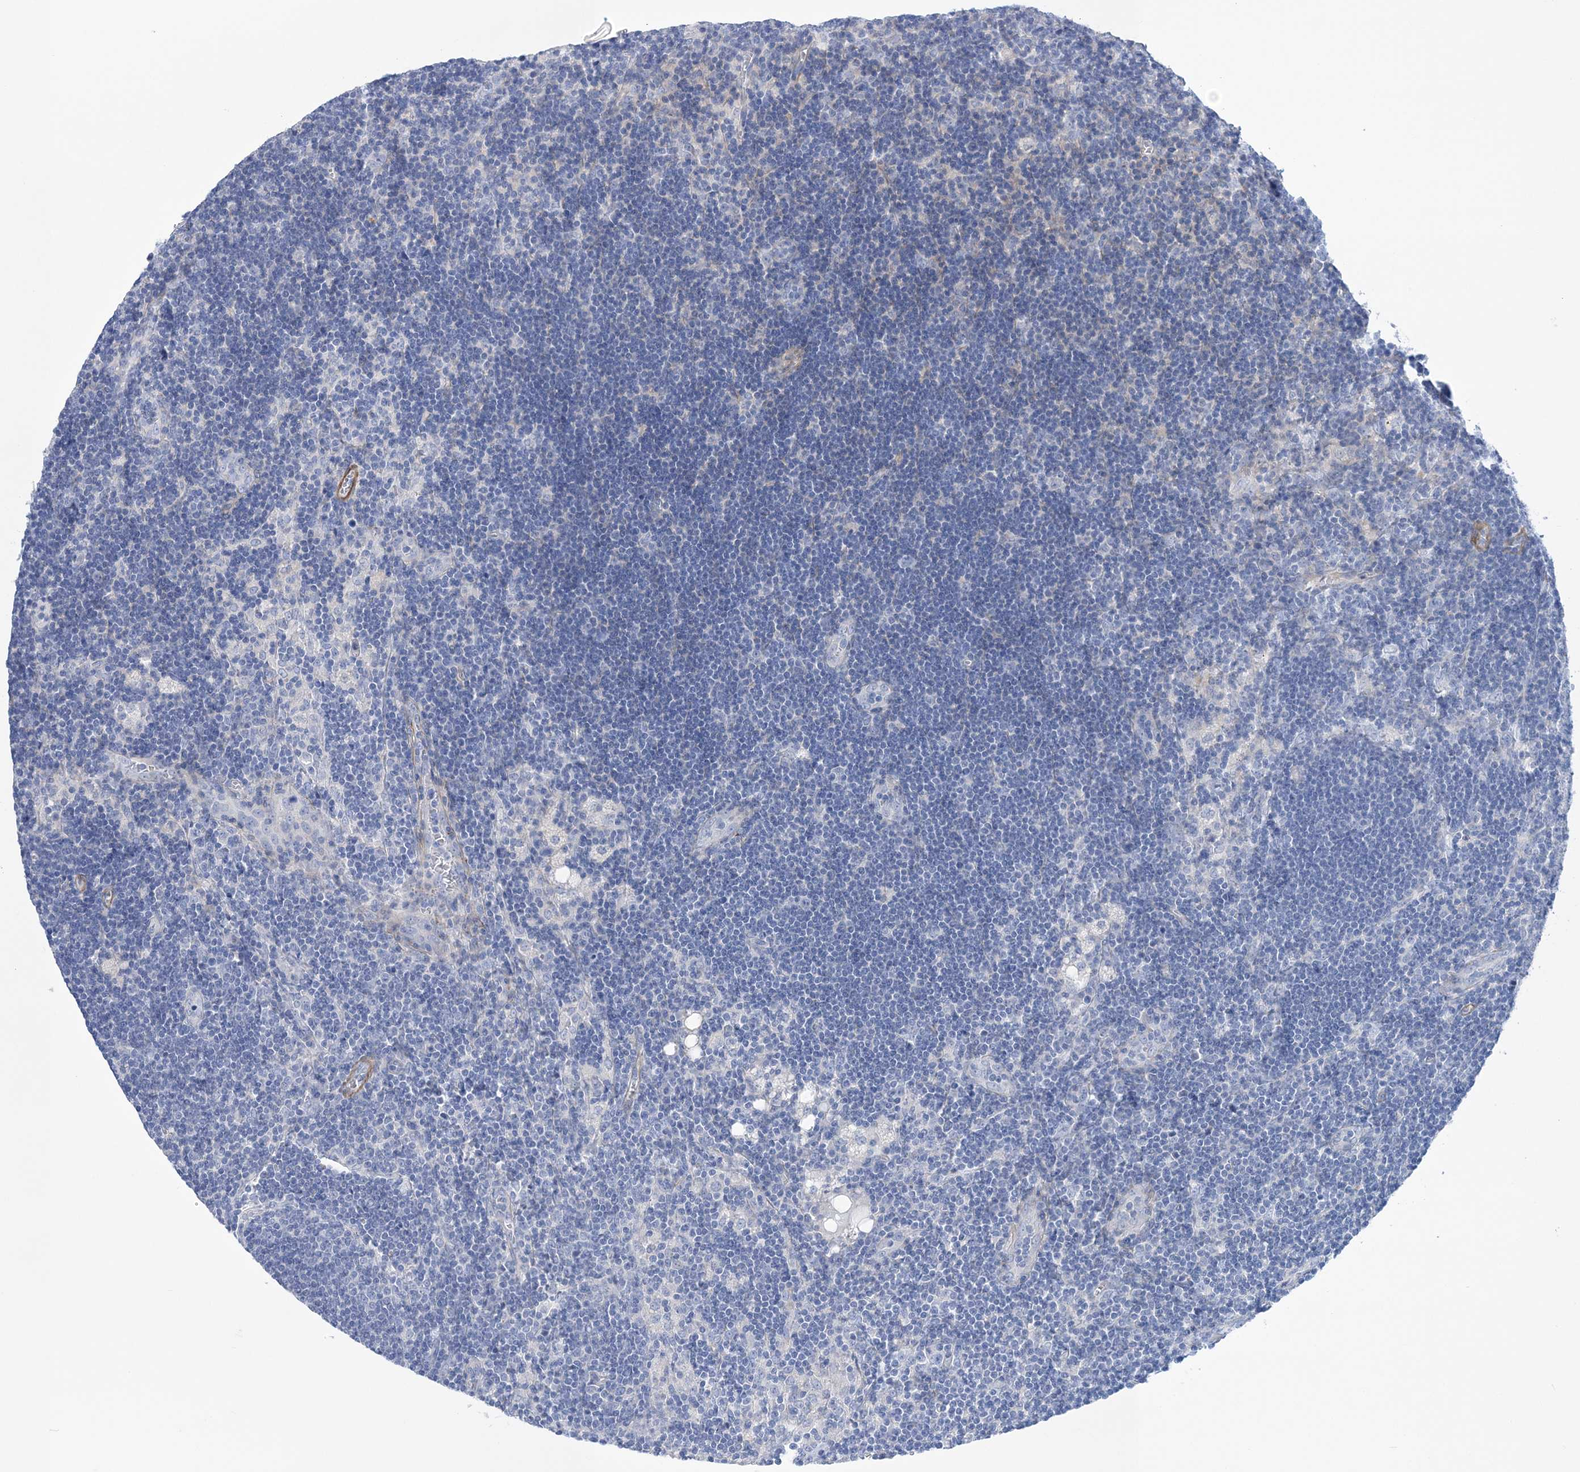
{"staining": {"intensity": "negative", "quantity": "none", "location": "none"}, "tissue": "lymph node", "cell_type": "Germinal center cells", "image_type": "normal", "snomed": [{"axis": "morphology", "description": "Normal tissue, NOS"}, {"axis": "topography", "description": "Lymph node"}], "caption": "Germinal center cells show no significant protein positivity in unremarkable lymph node. The staining is performed using DAB brown chromogen with nuclei counter-stained in using hematoxylin.", "gene": "WDR74", "patient": {"sex": "male", "age": 24}}